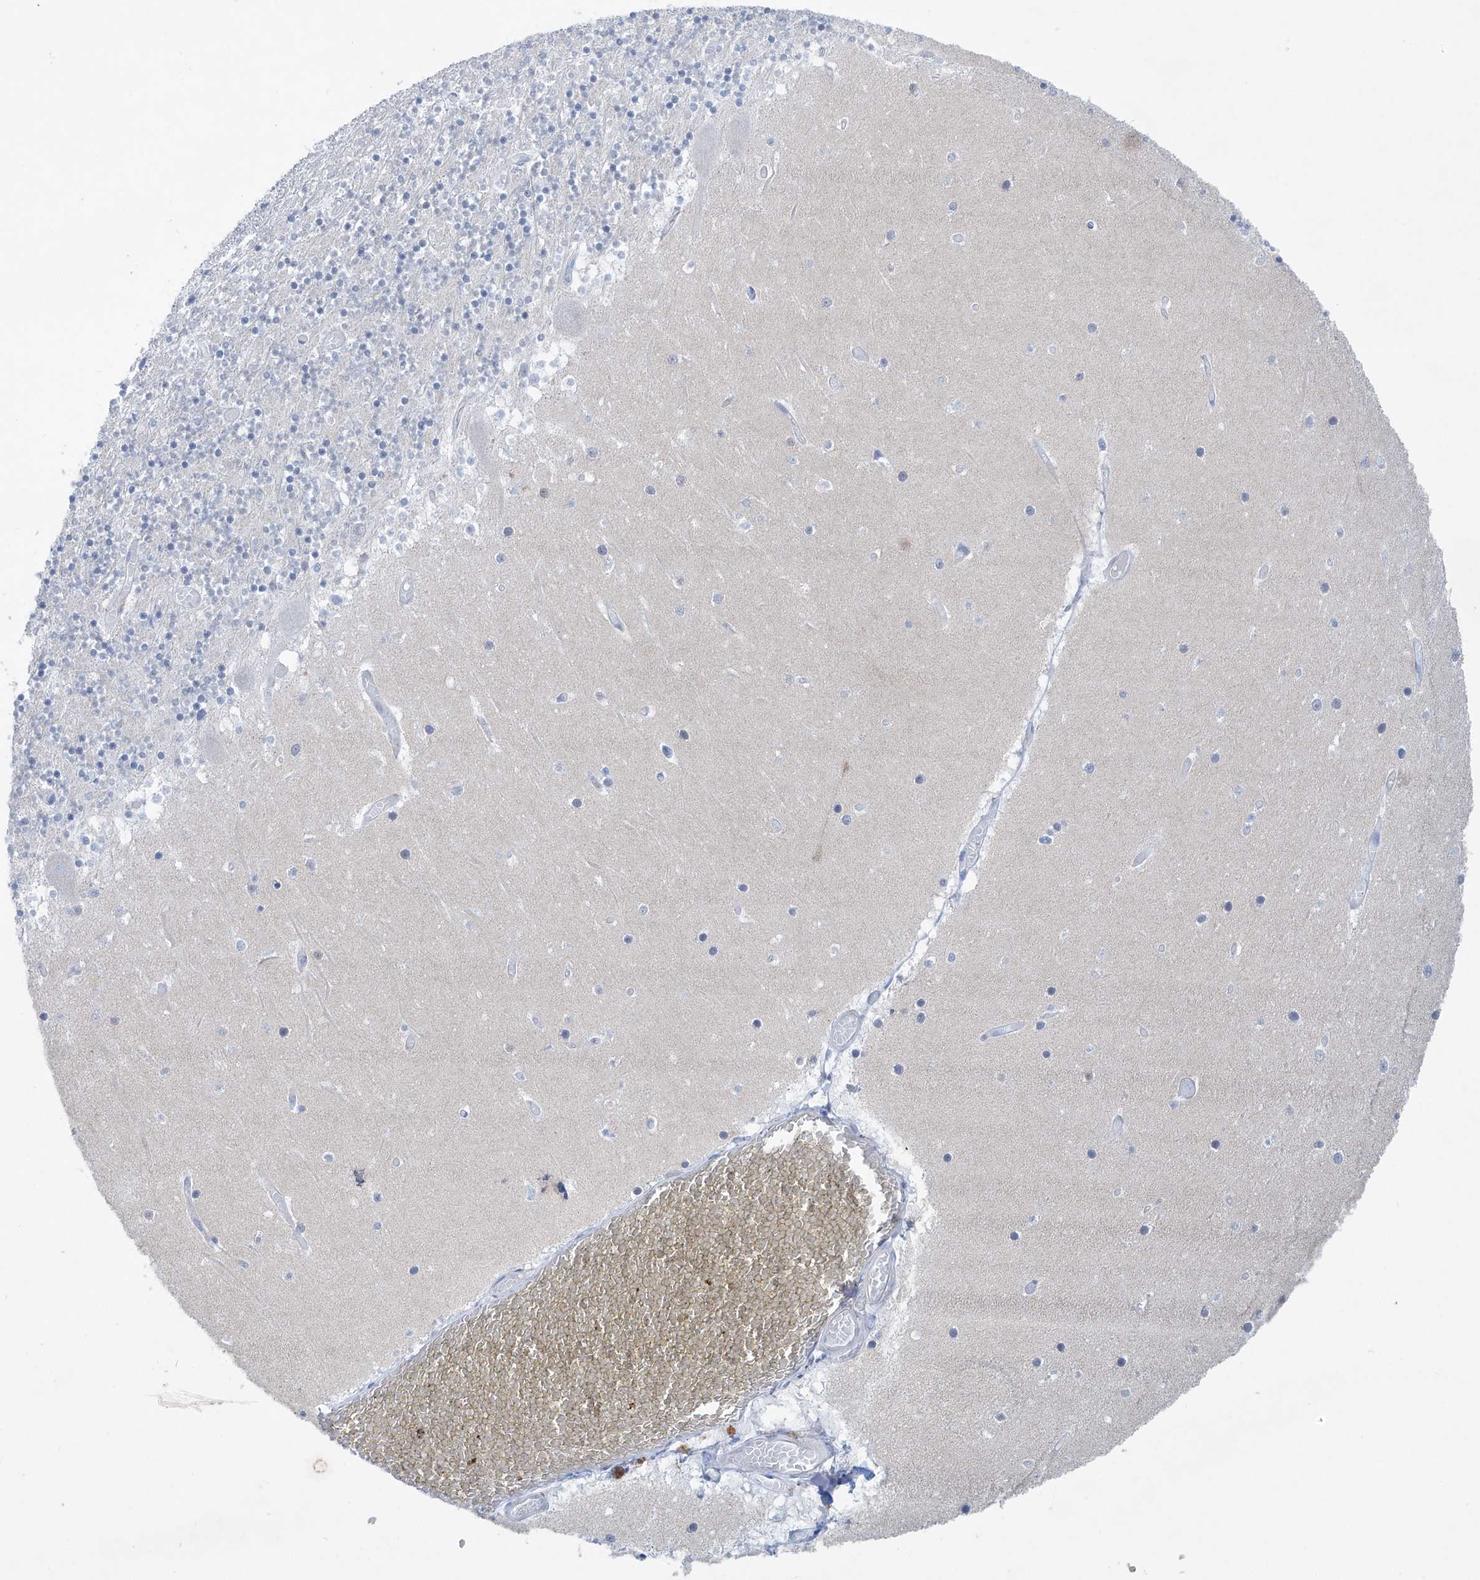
{"staining": {"intensity": "negative", "quantity": "none", "location": "none"}, "tissue": "cerebellum", "cell_type": "Cells in granular layer", "image_type": "normal", "snomed": [{"axis": "morphology", "description": "Normal tissue, NOS"}, {"axis": "topography", "description": "Cerebellum"}], "caption": "This histopathology image is of normal cerebellum stained with IHC to label a protein in brown with the nuclei are counter-stained blue. There is no positivity in cells in granular layer. (Stains: DAB (3,3'-diaminobenzidine) IHC with hematoxylin counter stain, Microscopy: brightfield microscopy at high magnification).", "gene": "MAGI1", "patient": {"sex": "female", "age": 28}}